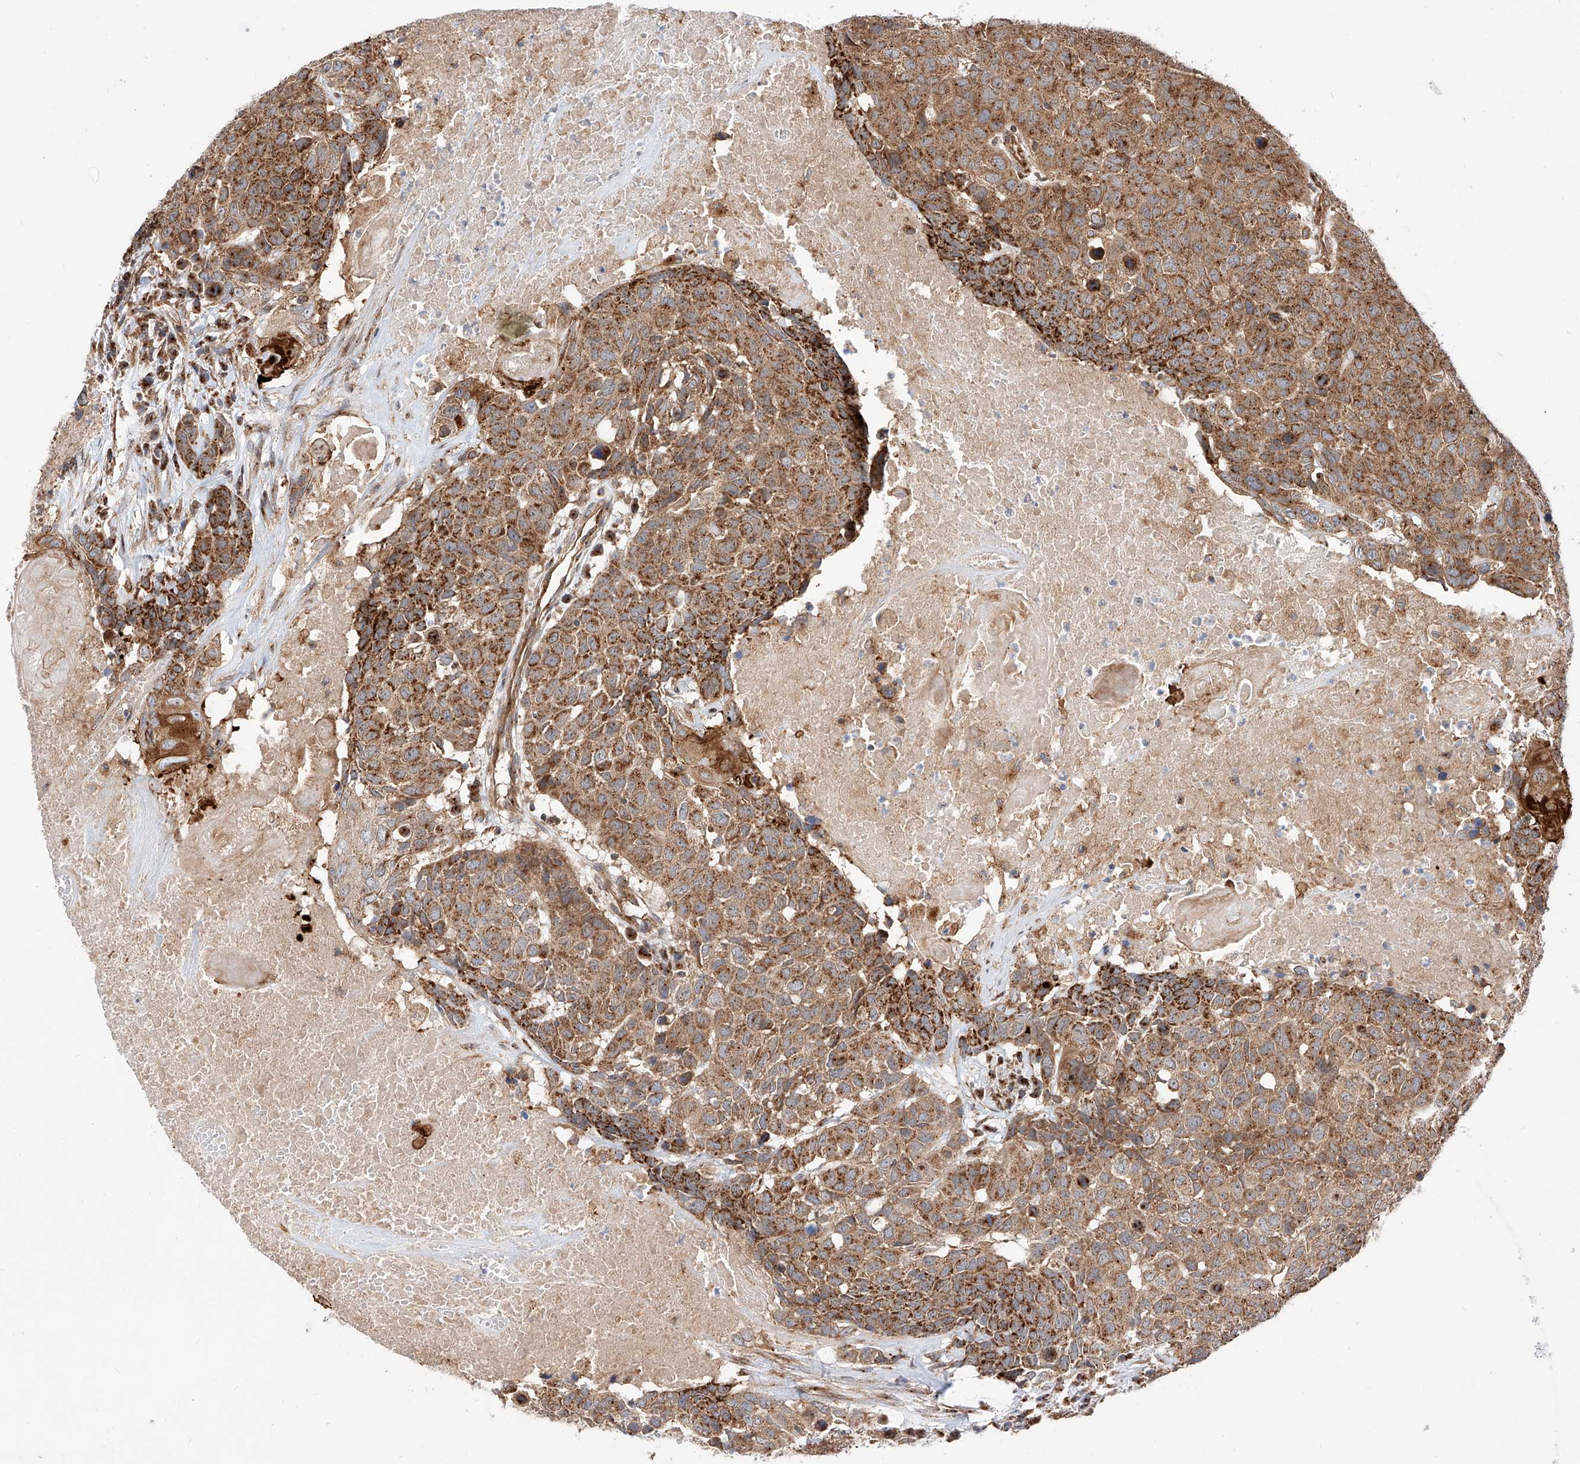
{"staining": {"intensity": "moderate", "quantity": ">75%", "location": "cytoplasmic/membranous"}, "tissue": "head and neck cancer", "cell_type": "Tumor cells", "image_type": "cancer", "snomed": [{"axis": "morphology", "description": "Squamous cell carcinoma, NOS"}, {"axis": "topography", "description": "Head-Neck"}], "caption": "Immunohistochemistry (IHC) image of head and neck squamous cell carcinoma stained for a protein (brown), which displays medium levels of moderate cytoplasmic/membranous staining in approximately >75% of tumor cells.", "gene": "ISCA2", "patient": {"sex": "male", "age": 66}}